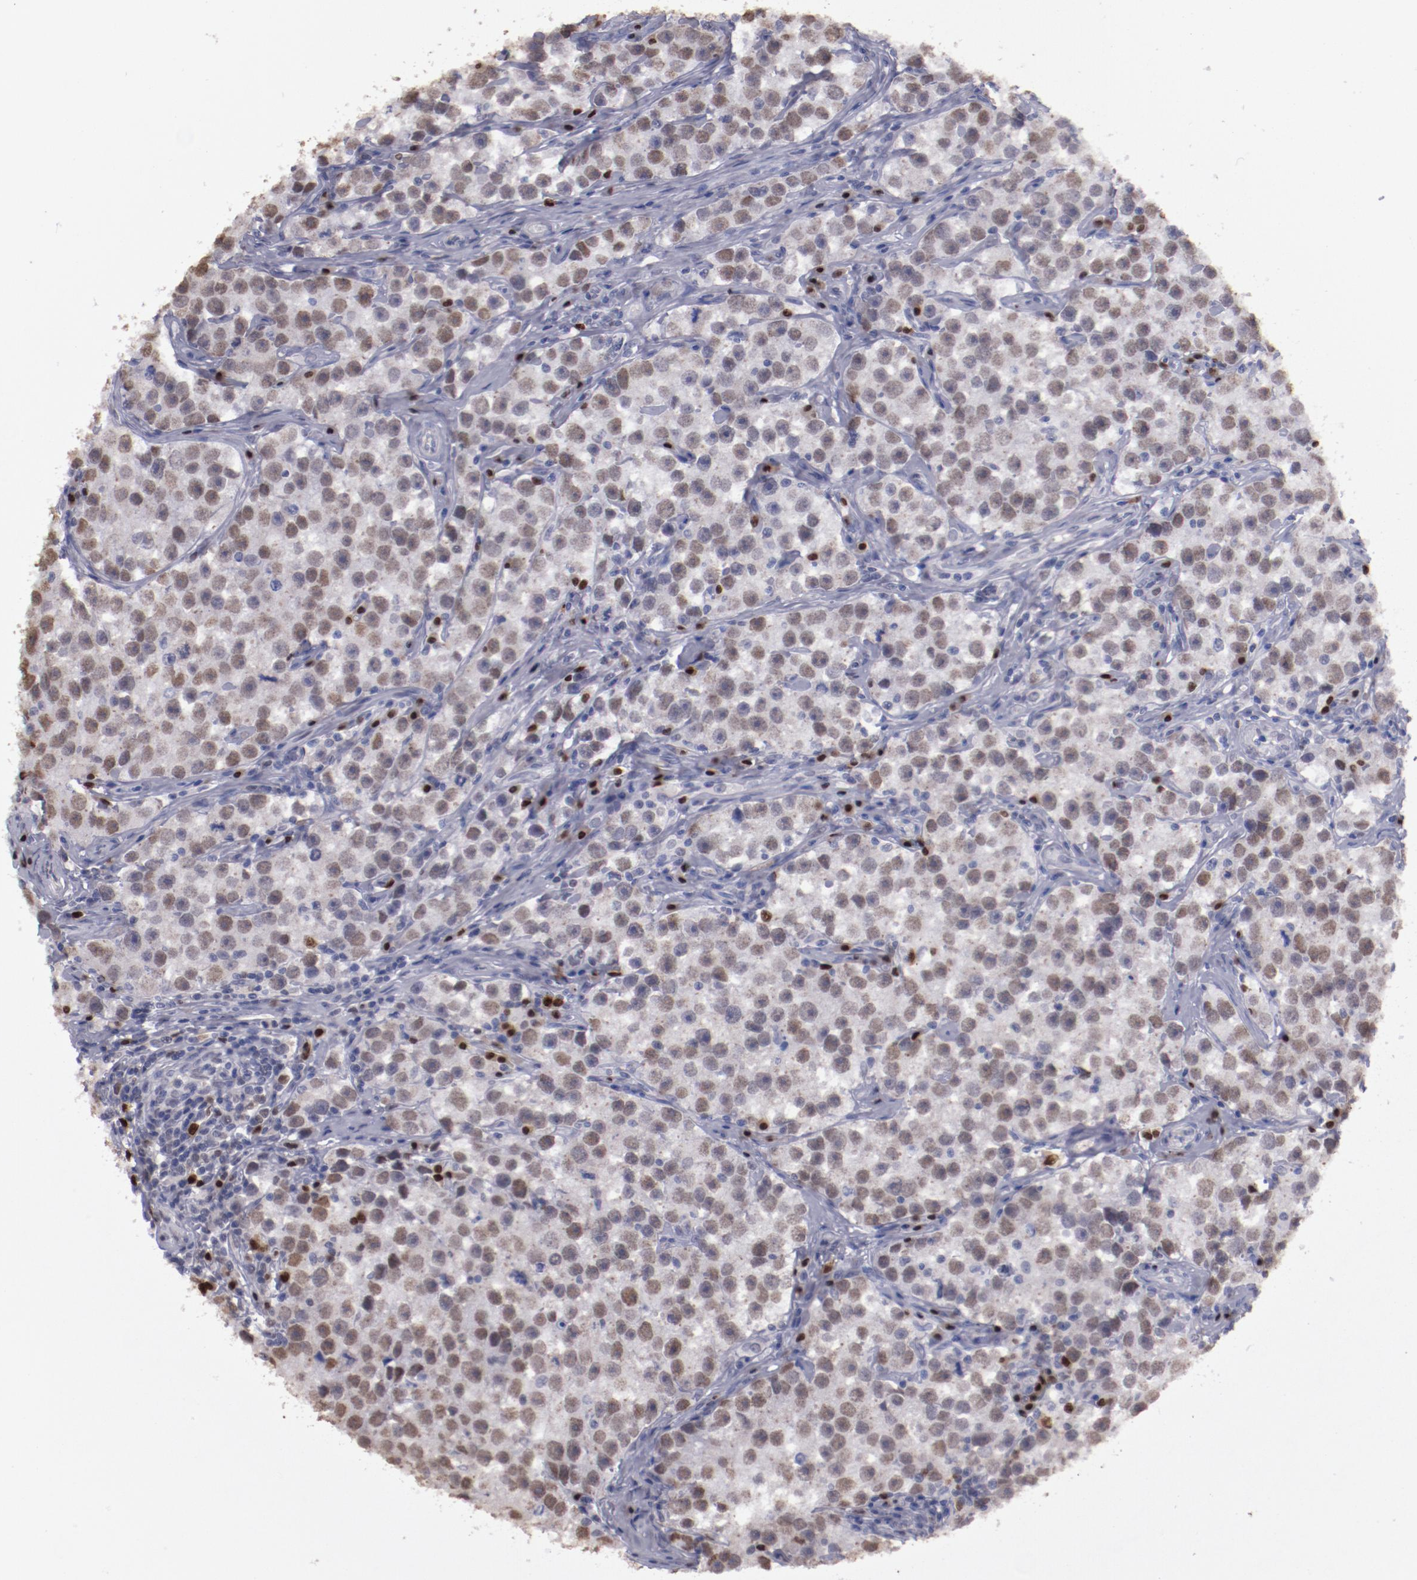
{"staining": {"intensity": "moderate", "quantity": ">75%", "location": "nuclear"}, "tissue": "testis cancer", "cell_type": "Tumor cells", "image_type": "cancer", "snomed": [{"axis": "morphology", "description": "Seminoma, NOS"}, {"axis": "topography", "description": "Testis"}], "caption": "DAB (3,3'-diaminobenzidine) immunohistochemical staining of human testis cancer displays moderate nuclear protein expression in approximately >75% of tumor cells.", "gene": "IRF4", "patient": {"sex": "male", "age": 32}}